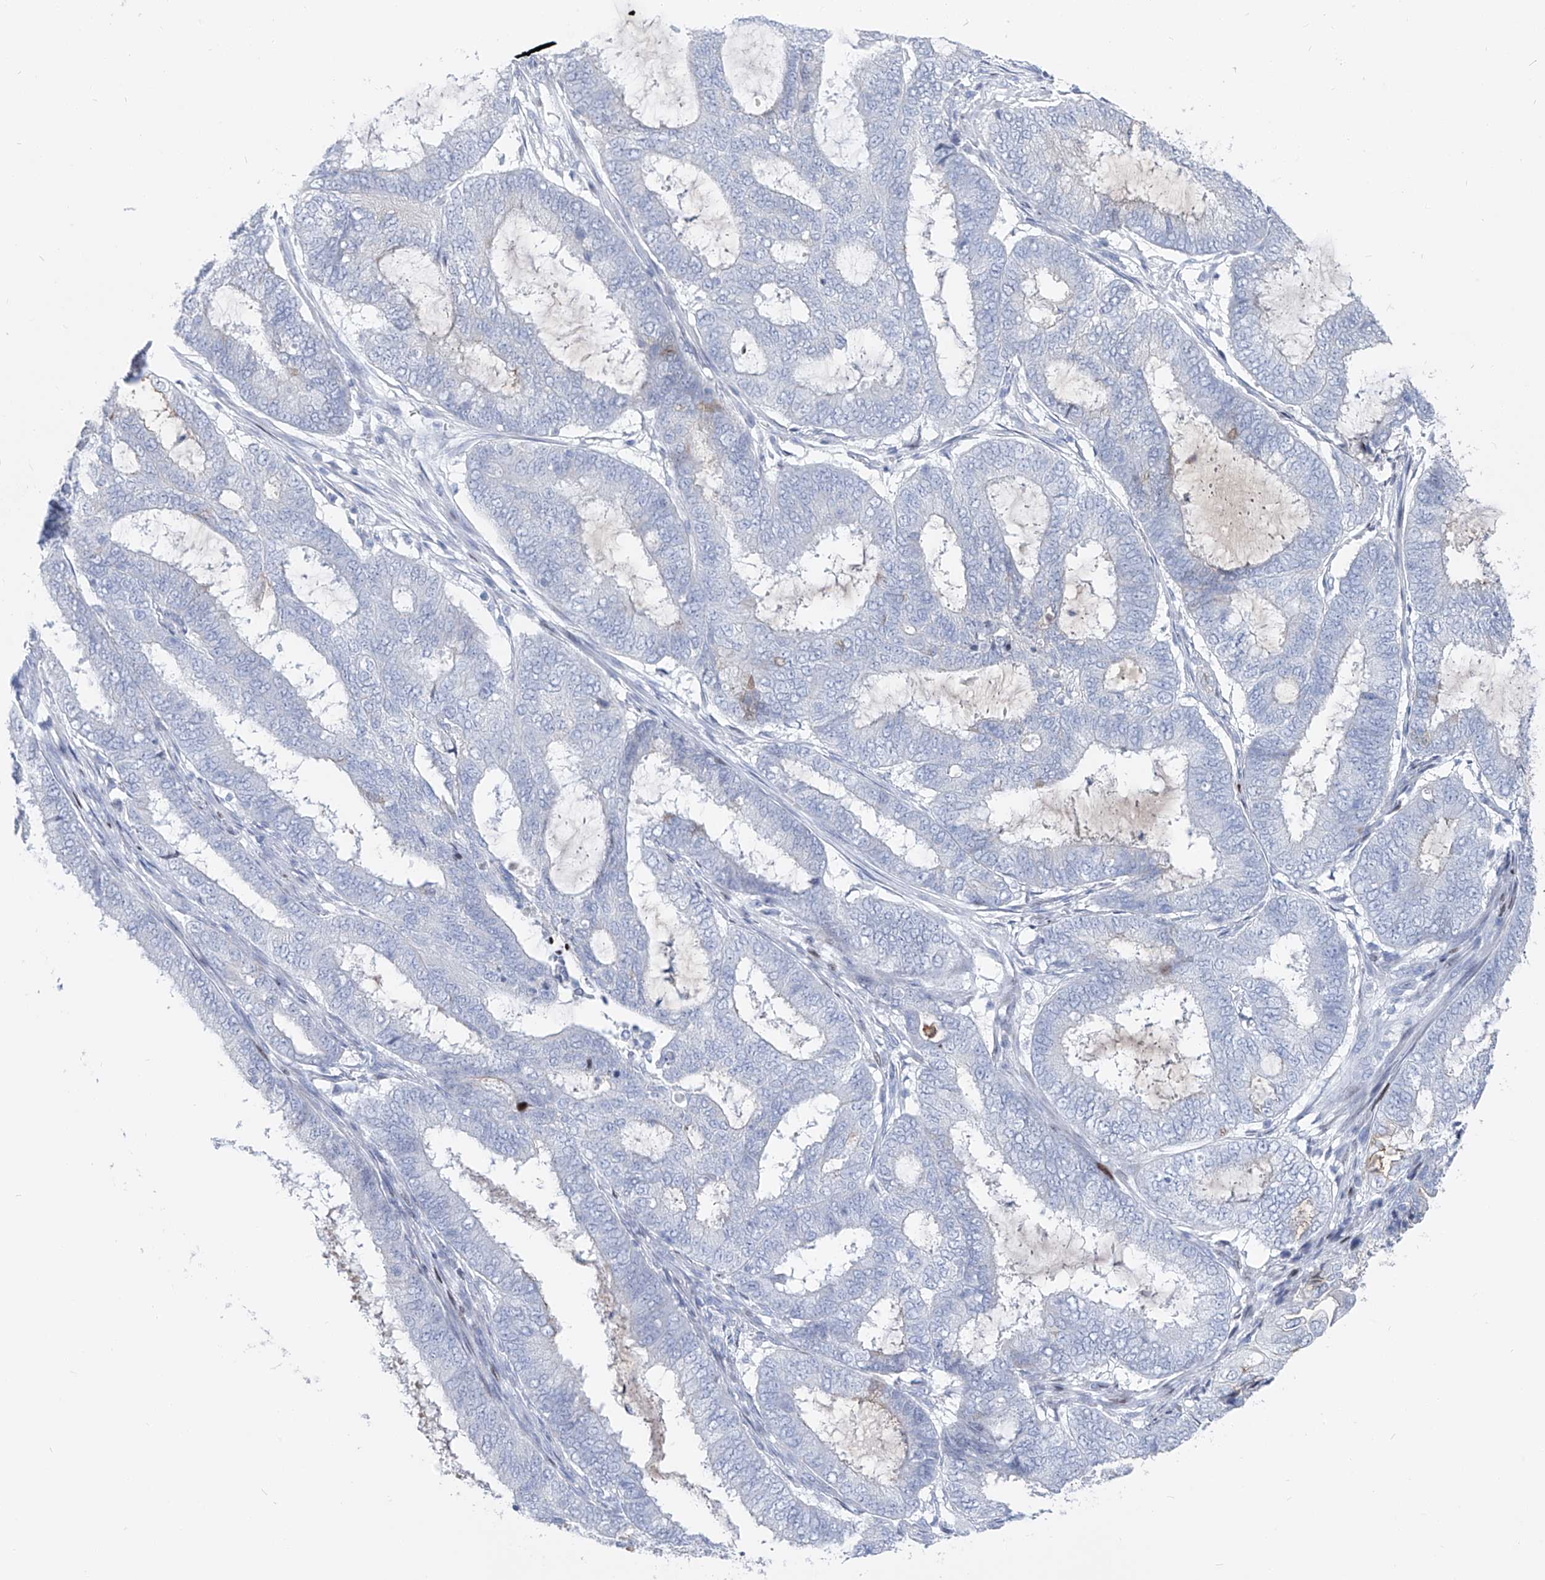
{"staining": {"intensity": "negative", "quantity": "none", "location": "none"}, "tissue": "endometrial cancer", "cell_type": "Tumor cells", "image_type": "cancer", "snomed": [{"axis": "morphology", "description": "Adenocarcinoma, NOS"}, {"axis": "topography", "description": "Endometrium"}], "caption": "Endometrial cancer (adenocarcinoma) stained for a protein using immunohistochemistry exhibits no staining tumor cells.", "gene": "FRS3", "patient": {"sex": "female", "age": 51}}